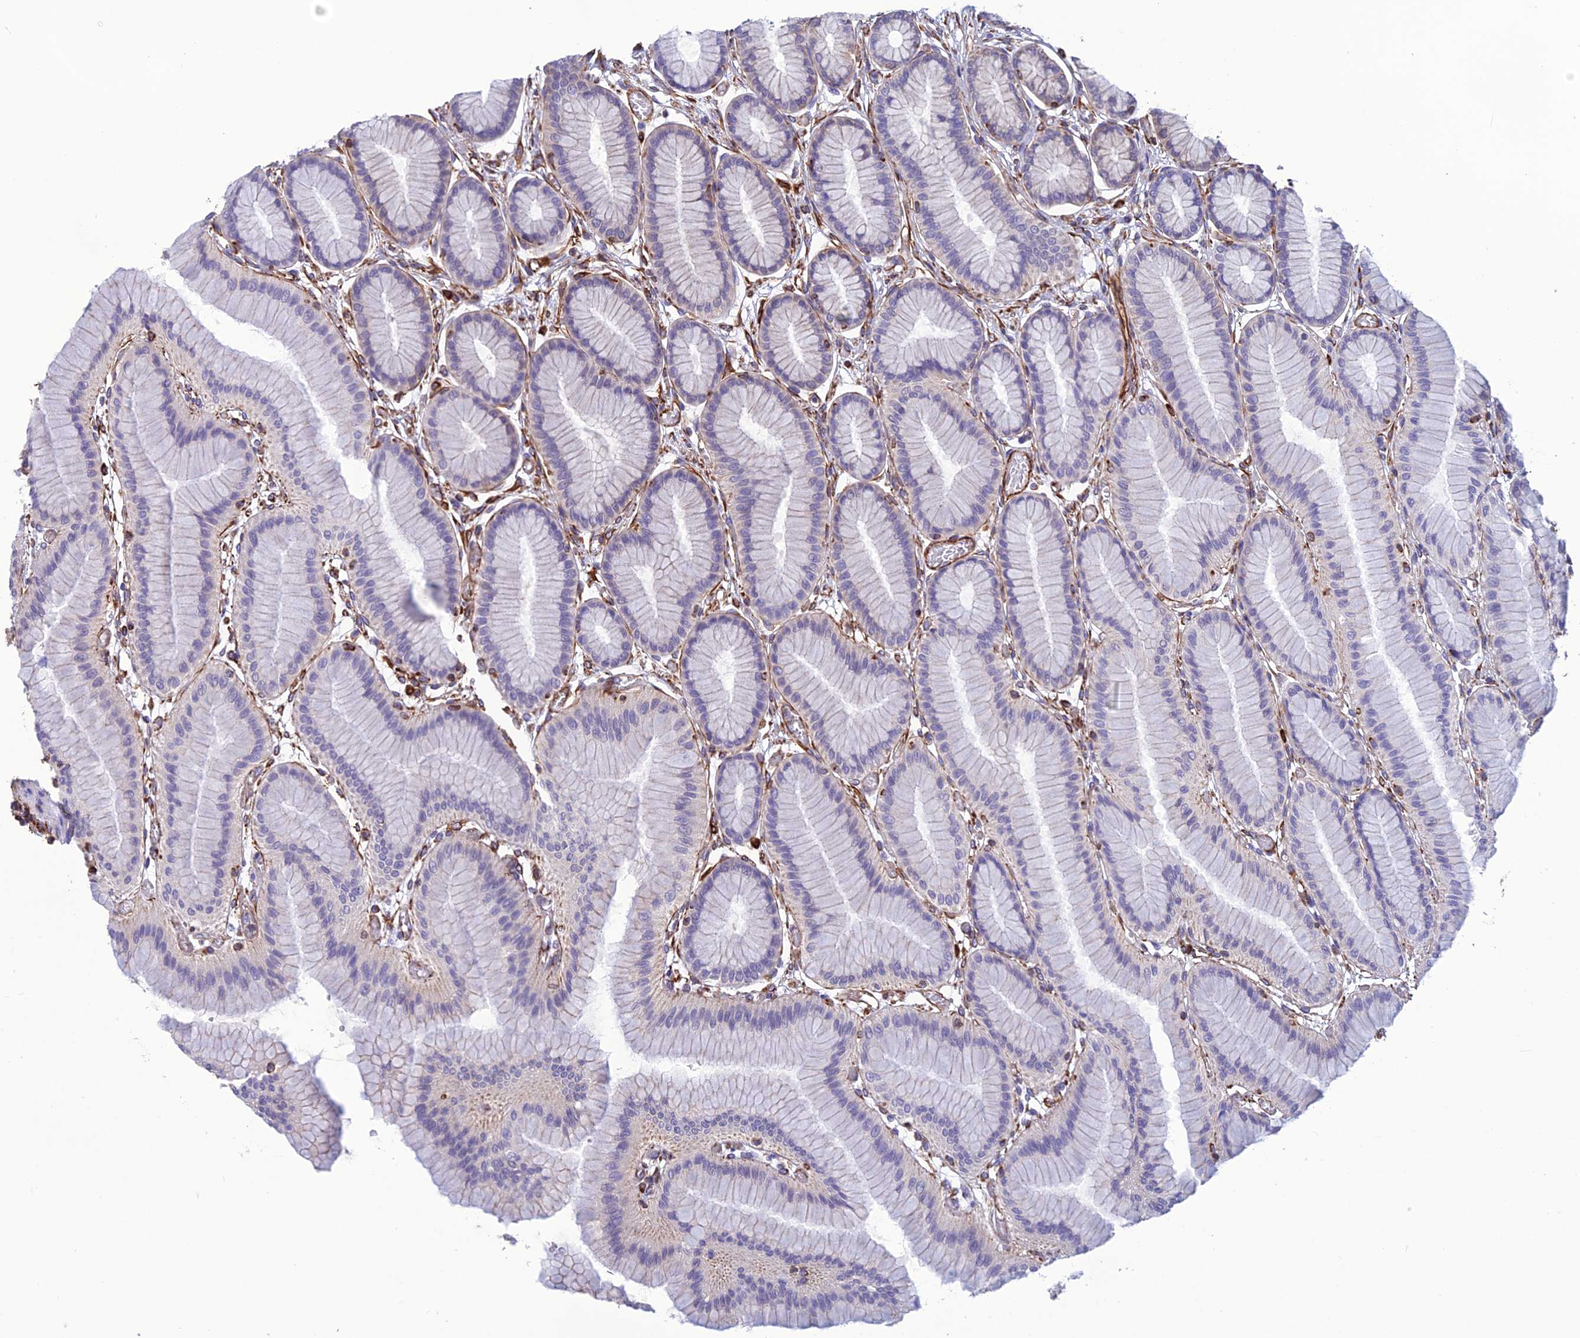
{"staining": {"intensity": "weak", "quantity": "<25%", "location": "cytoplasmic/membranous"}, "tissue": "stomach", "cell_type": "Glandular cells", "image_type": "normal", "snomed": [{"axis": "morphology", "description": "Normal tissue, NOS"}, {"axis": "morphology", "description": "Adenocarcinoma, NOS"}, {"axis": "morphology", "description": "Adenocarcinoma, High grade"}, {"axis": "topography", "description": "Stomach, upper"}, {"axis": "topography", "description": "Stomach"}], "caption": "Protein analysis of unremarkable stomach demonstrates no significant positivity in glandular cells.", "gene": "FBXL20", "patient": {"sex": "female", "age": 65}}